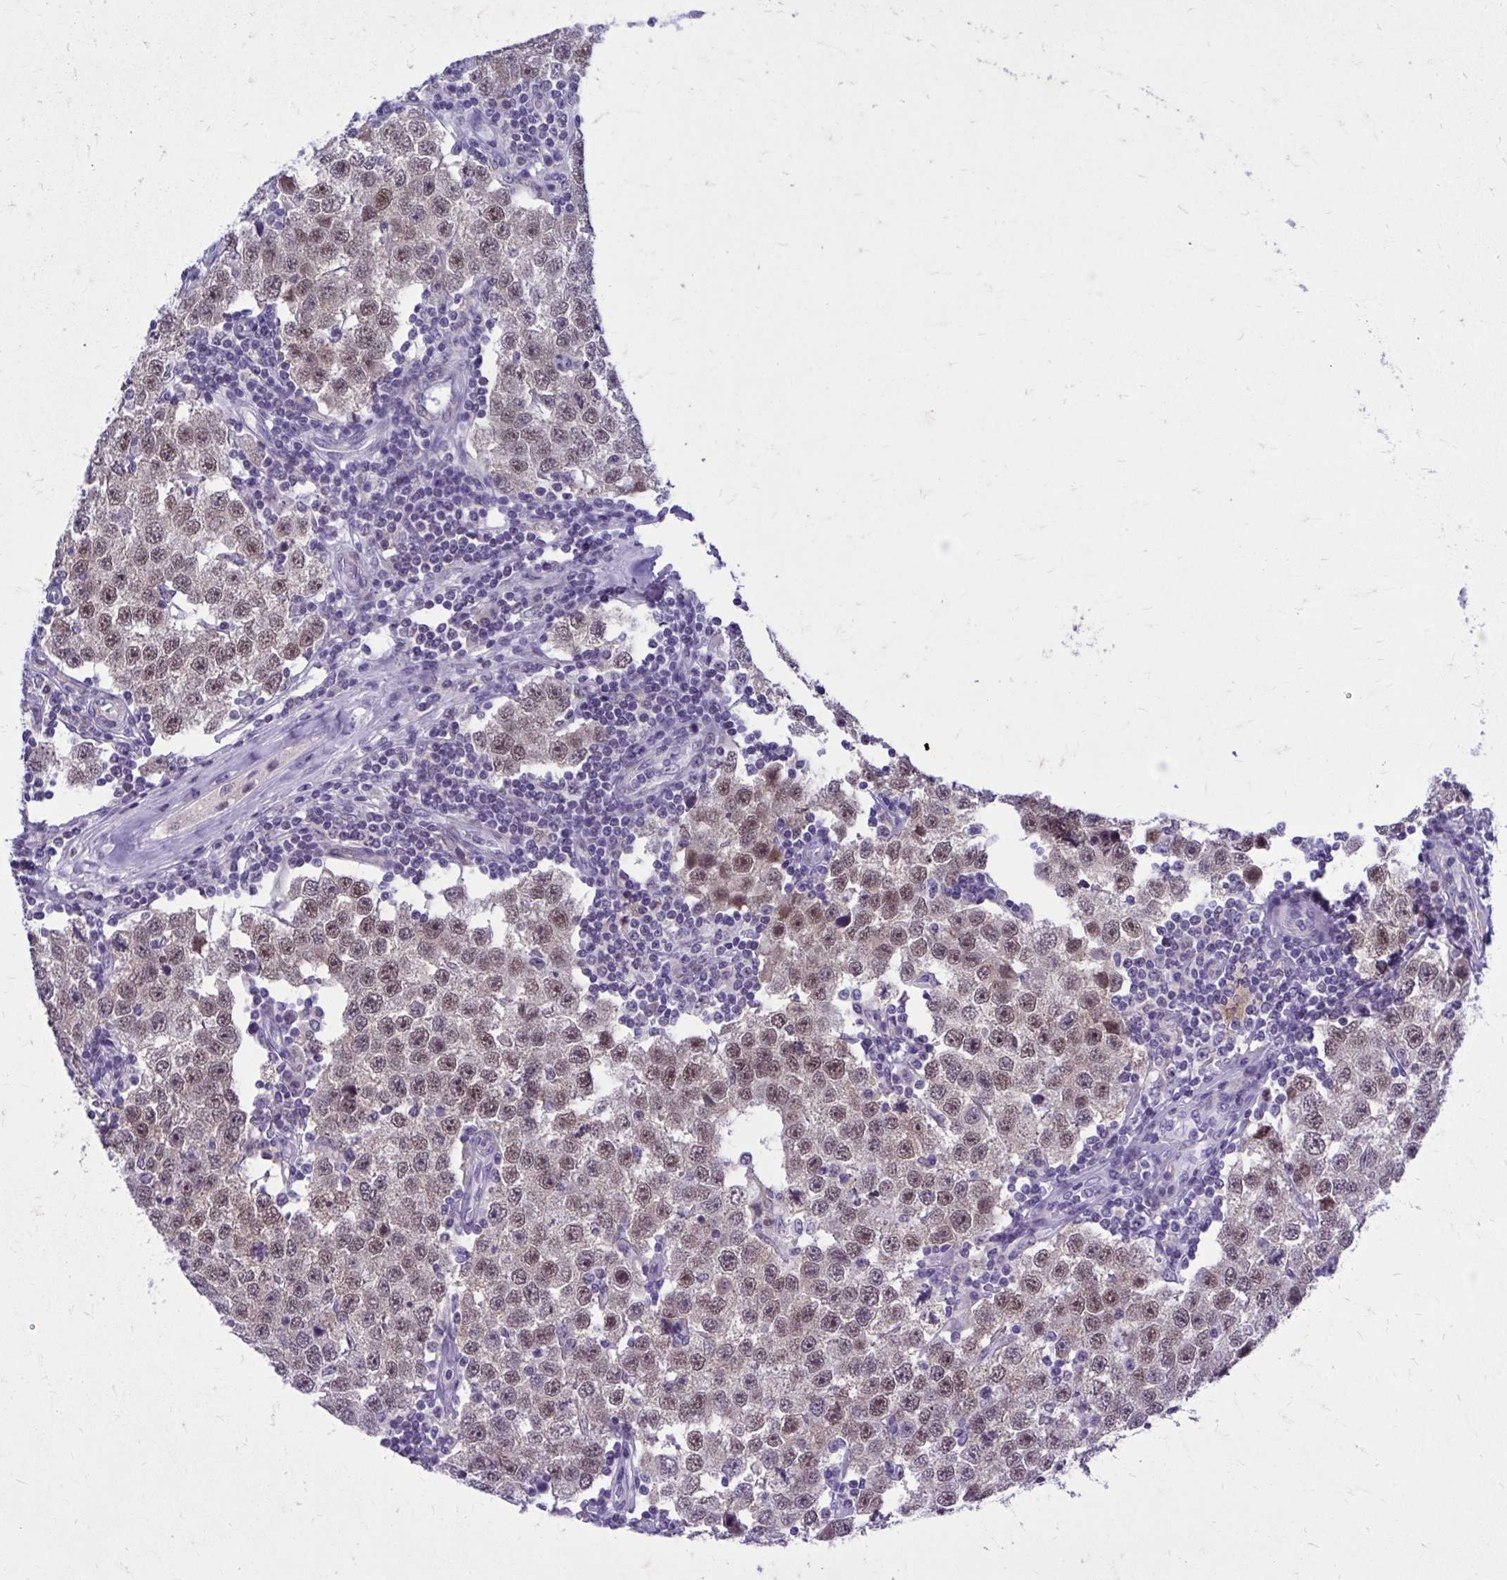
{"staining": {"intensity": "moderate", "quantity": ">75%", "location": "nuclear"}, "tissue": "testis cancer", "cell_type": "Tumor cells", "image_type": "cancer", "snomed": [{"axis": "morphology", "description": "Seminoma, NOS"}, {"axis": "topography", "description": "Testis"}], "caption": "Testis cancer (seminoma) tissue reveals moderate nuclear positivity in approximately >75% of tumor cells, visualized by immunohistochemistry.", "gene": "ZBTB25", "patient": {"sex": "male", "age": 34}}